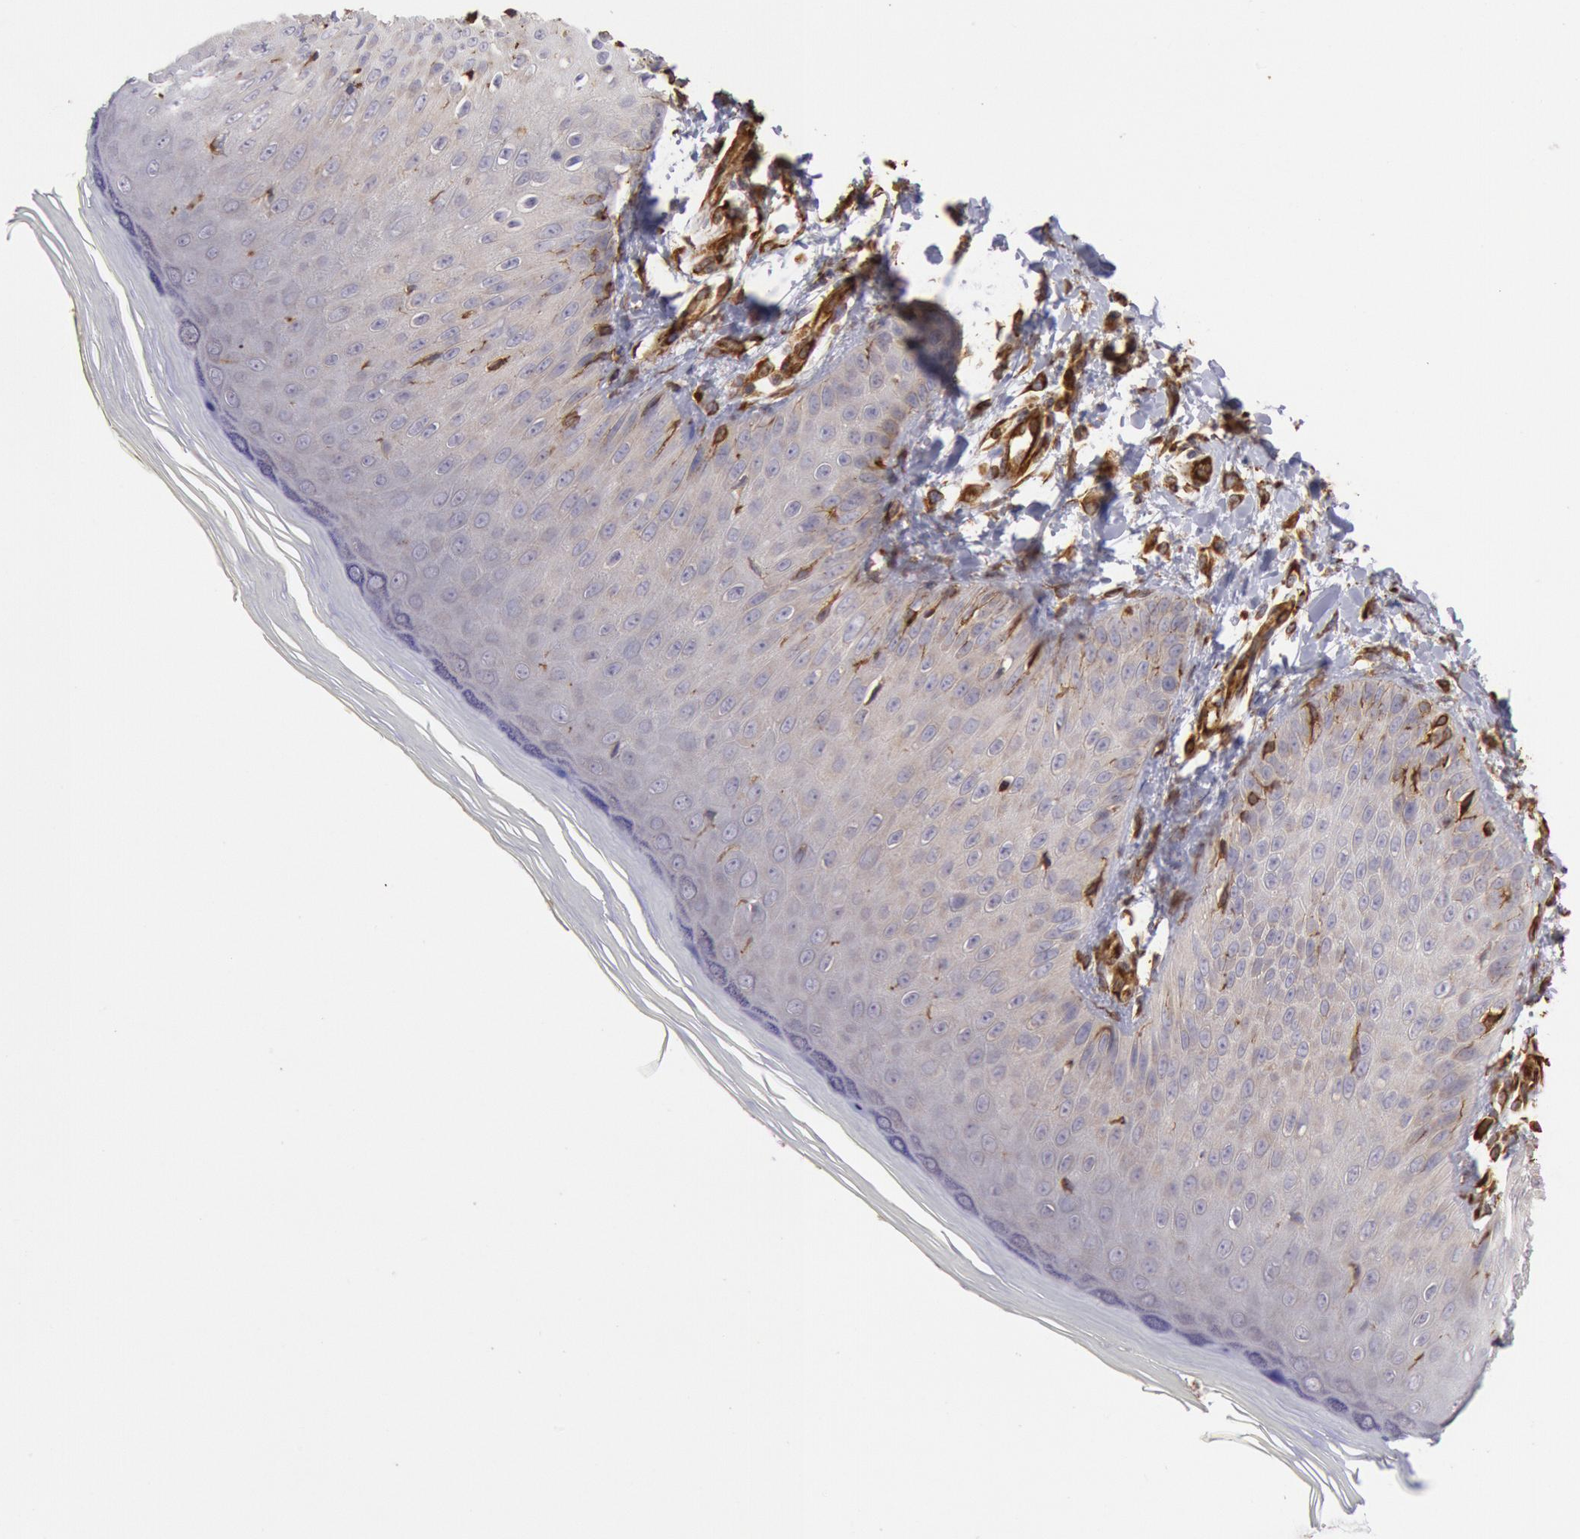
{"staining": {"intensity": "moderate", "quantity": "25%-75%", "location": "cytoplasmic/membranous"}, "tissue": "skin", "cell_type": "Epidermal cells", "image_type": "normal", "snomed": [{"axis": "morphology", "description": "Normal tissue, NOS"}, {"axis": "morphology", "description": "Inflammation, NOS"}, {"axis": "topography", "description": "Soft tissue"}, {"axis": "topography", "description": "Anal"}], "caption": "Protein staining of normal skin reveals moderate cytoplasmic/membranous staining in approximately 25%-75% of epidermal cells.", "gene": "RNF139", "patient": {"sex": "female", "age": 15}}